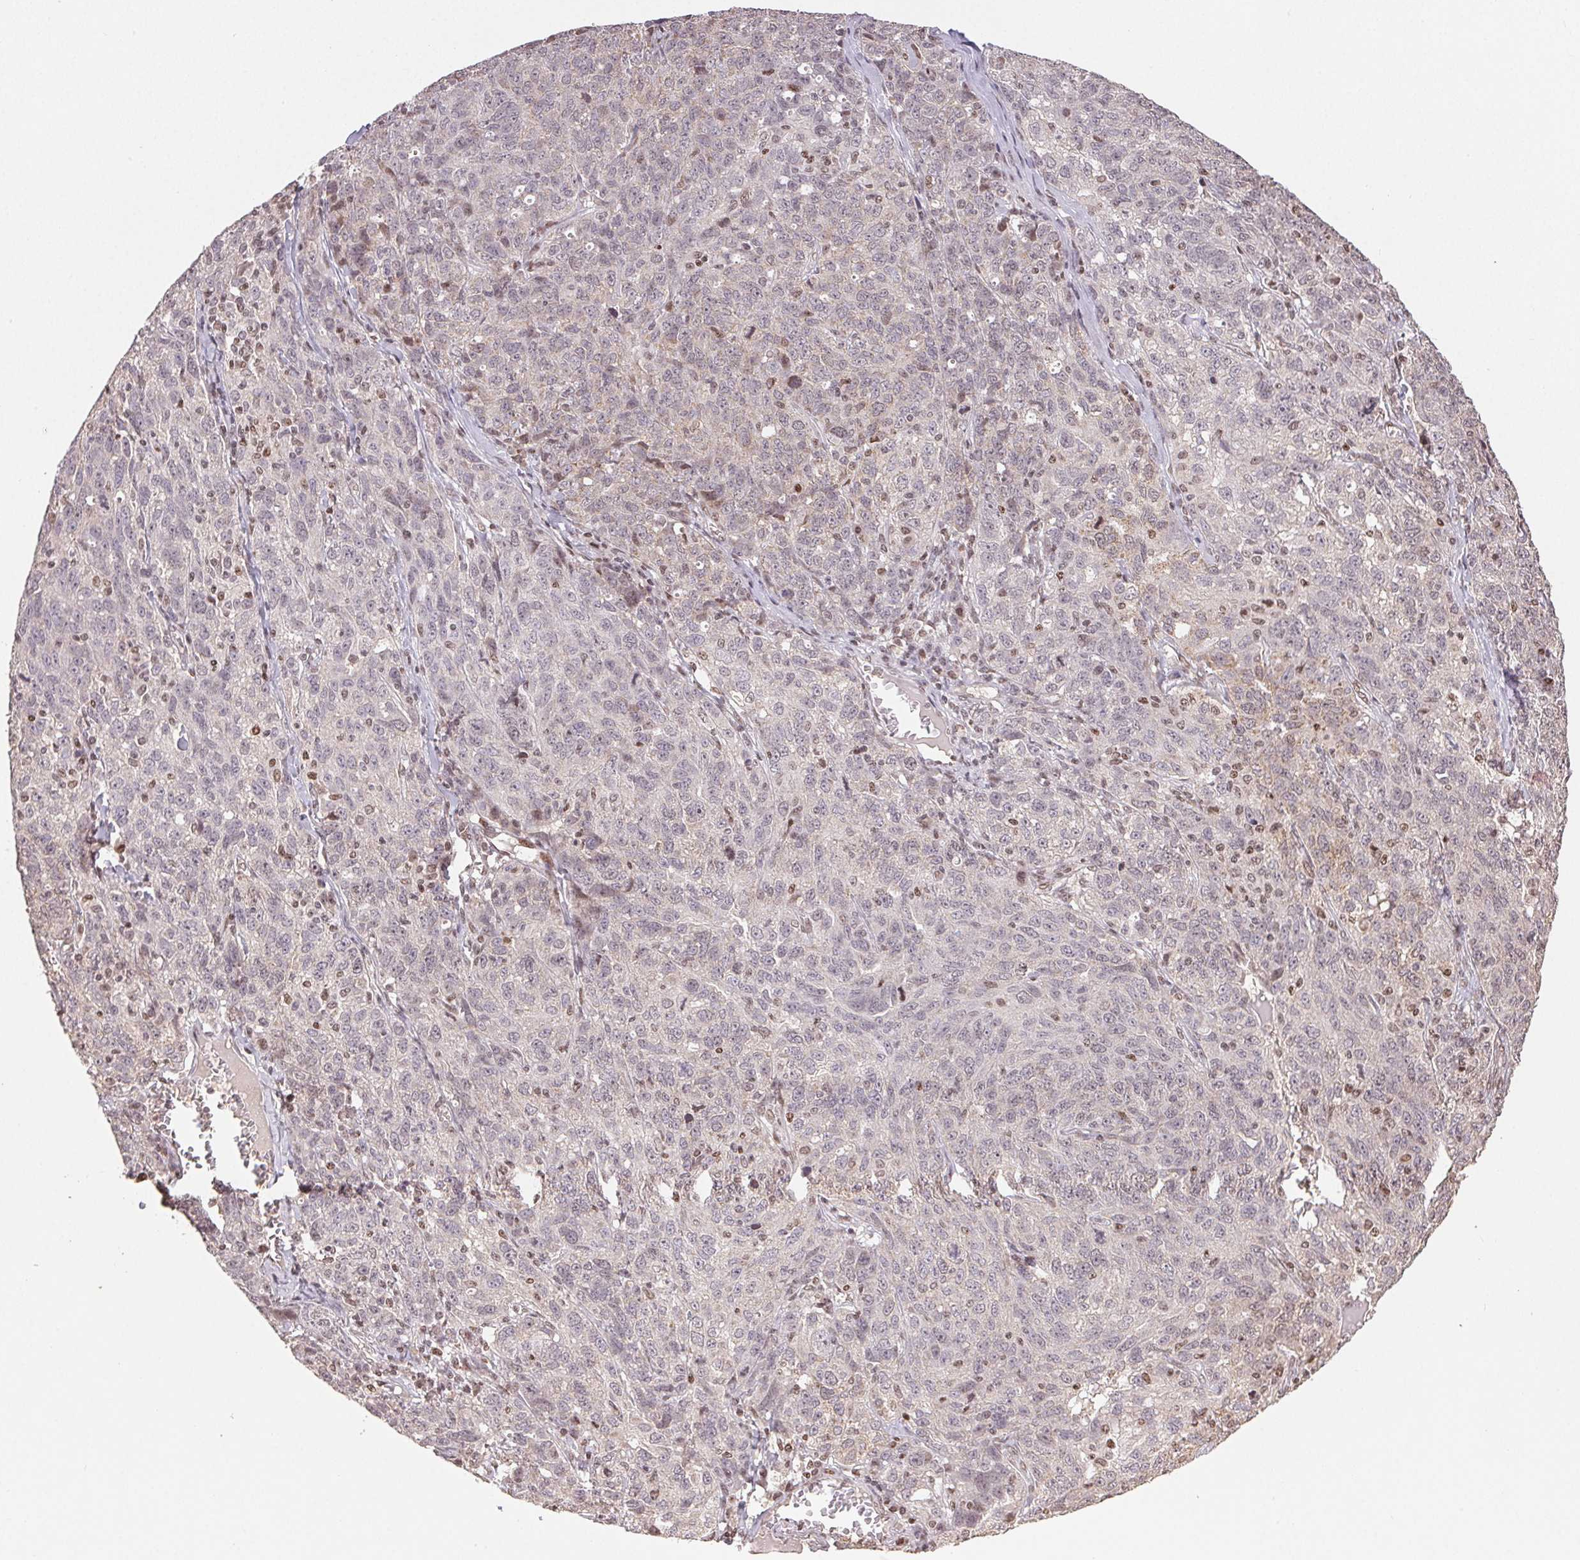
{"staining": {"intensity": "negative", "quantity": "none", "location": "none"}, "tissue": "ovarian cancer", "cell_type": "Tumor cells", "image_type": "cancer", "snomed": [{"axis": "morphology", "description": "Cystadenocarcinoma, serous, NOS"}, {"axis": "topography", "description": "Ovary"}], "caption": "Ovarian cancer (serous cystadenocarcinoma) was stained to show a protein in brown. There is no significant staining in tumor cells.", "gene": "MAPKAPK2", "patient": {"sex": "female", "age": 71}}